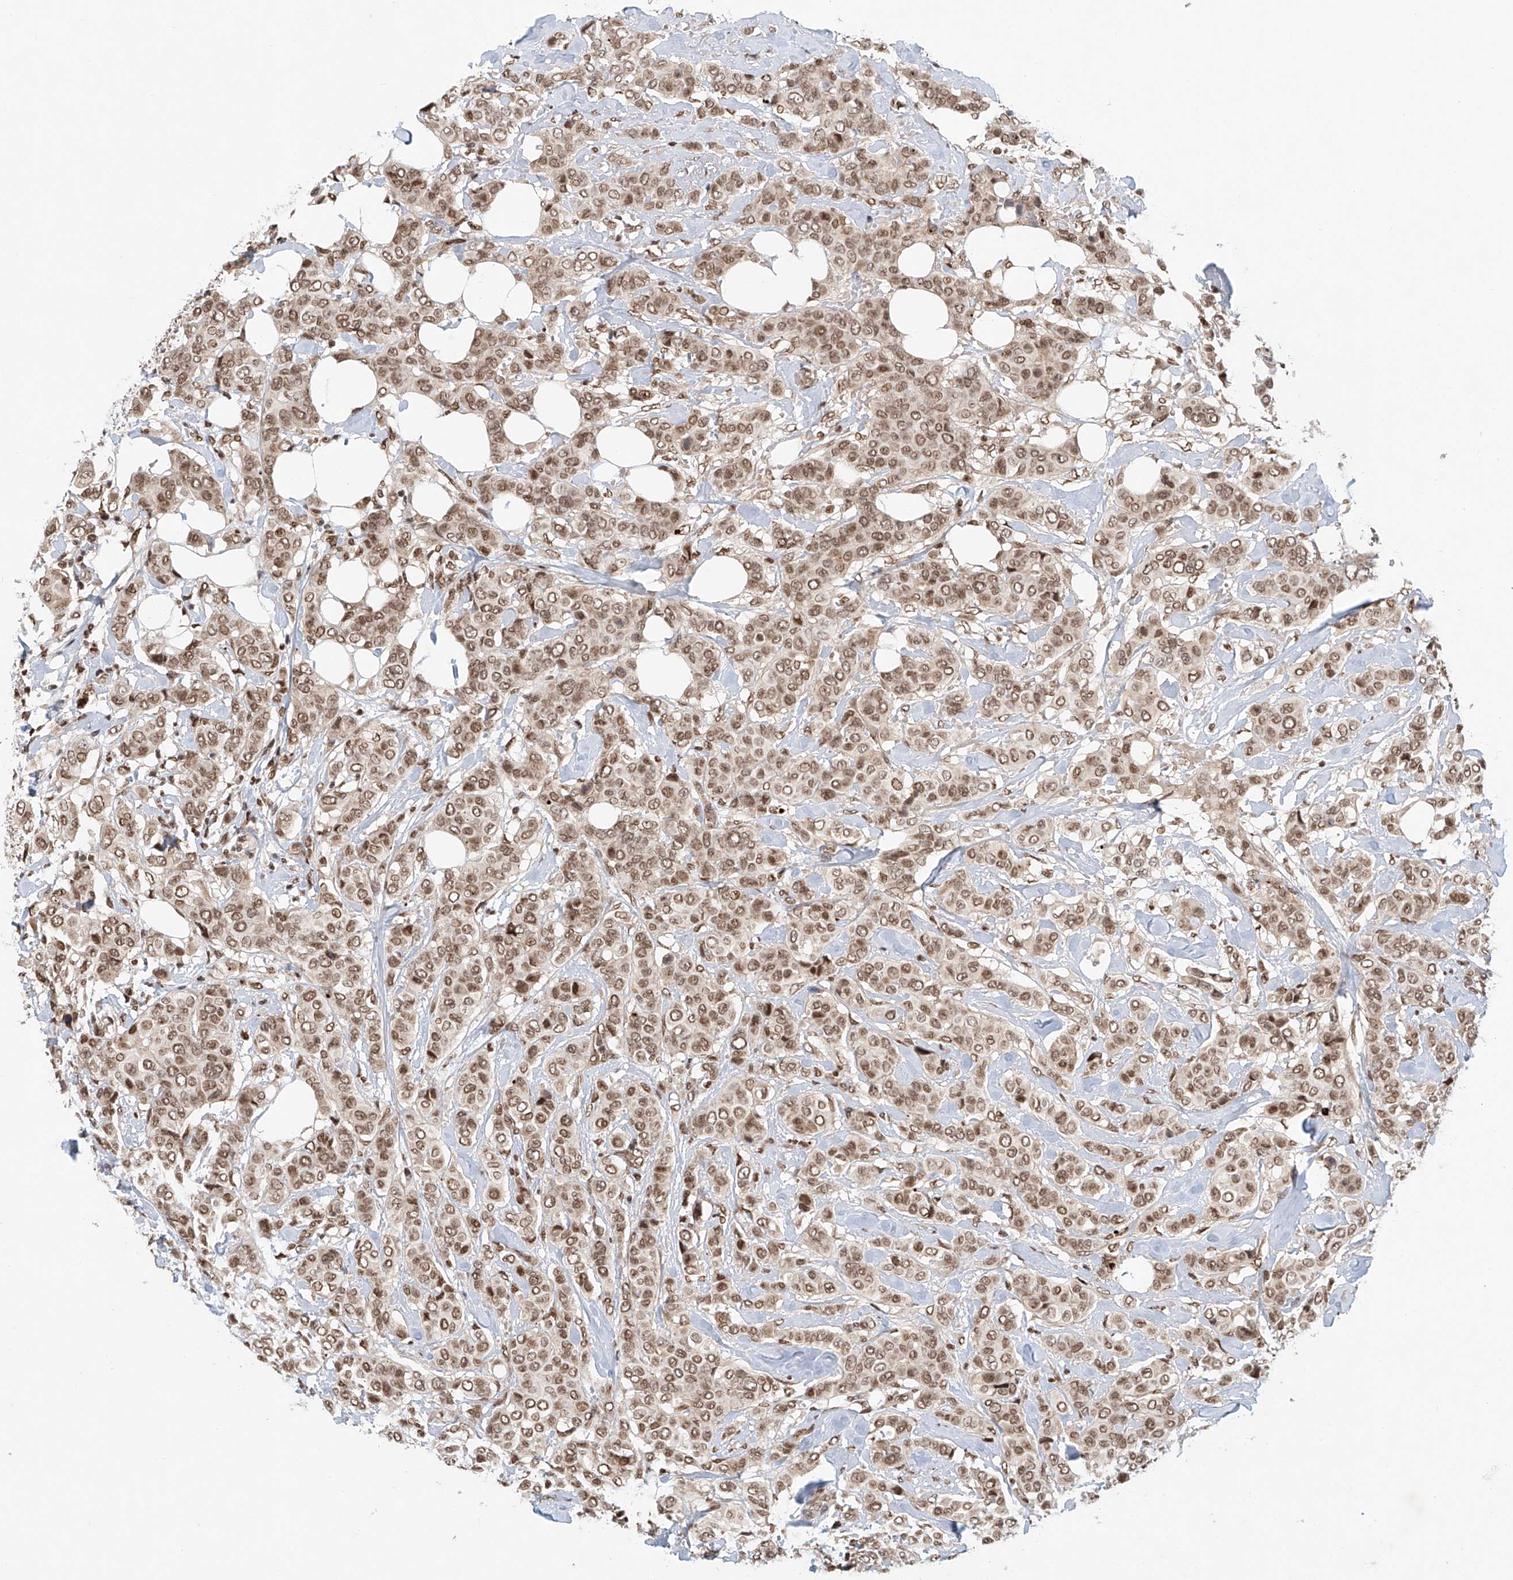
{"staining": {"intensity": "moderate", "quantity": ">75%", "location": "nuclear"}, "tissue": "breast cancer", "cell_type": "Tumor cells", "image_type": "cancer", "snomed": [{"axis": "morphology", "description": "Lobular carcinoma"}, {"axis": "topography", "description": "Breast"}], "caption": "This is a histology image of immunohistochemistry (IHC) staining of breast lobular carcinoma, which shows moderate staining in the nuclear of tumor cells.", "gene": "ZNF470", "patient": {"sex": "female", "age": 51}}